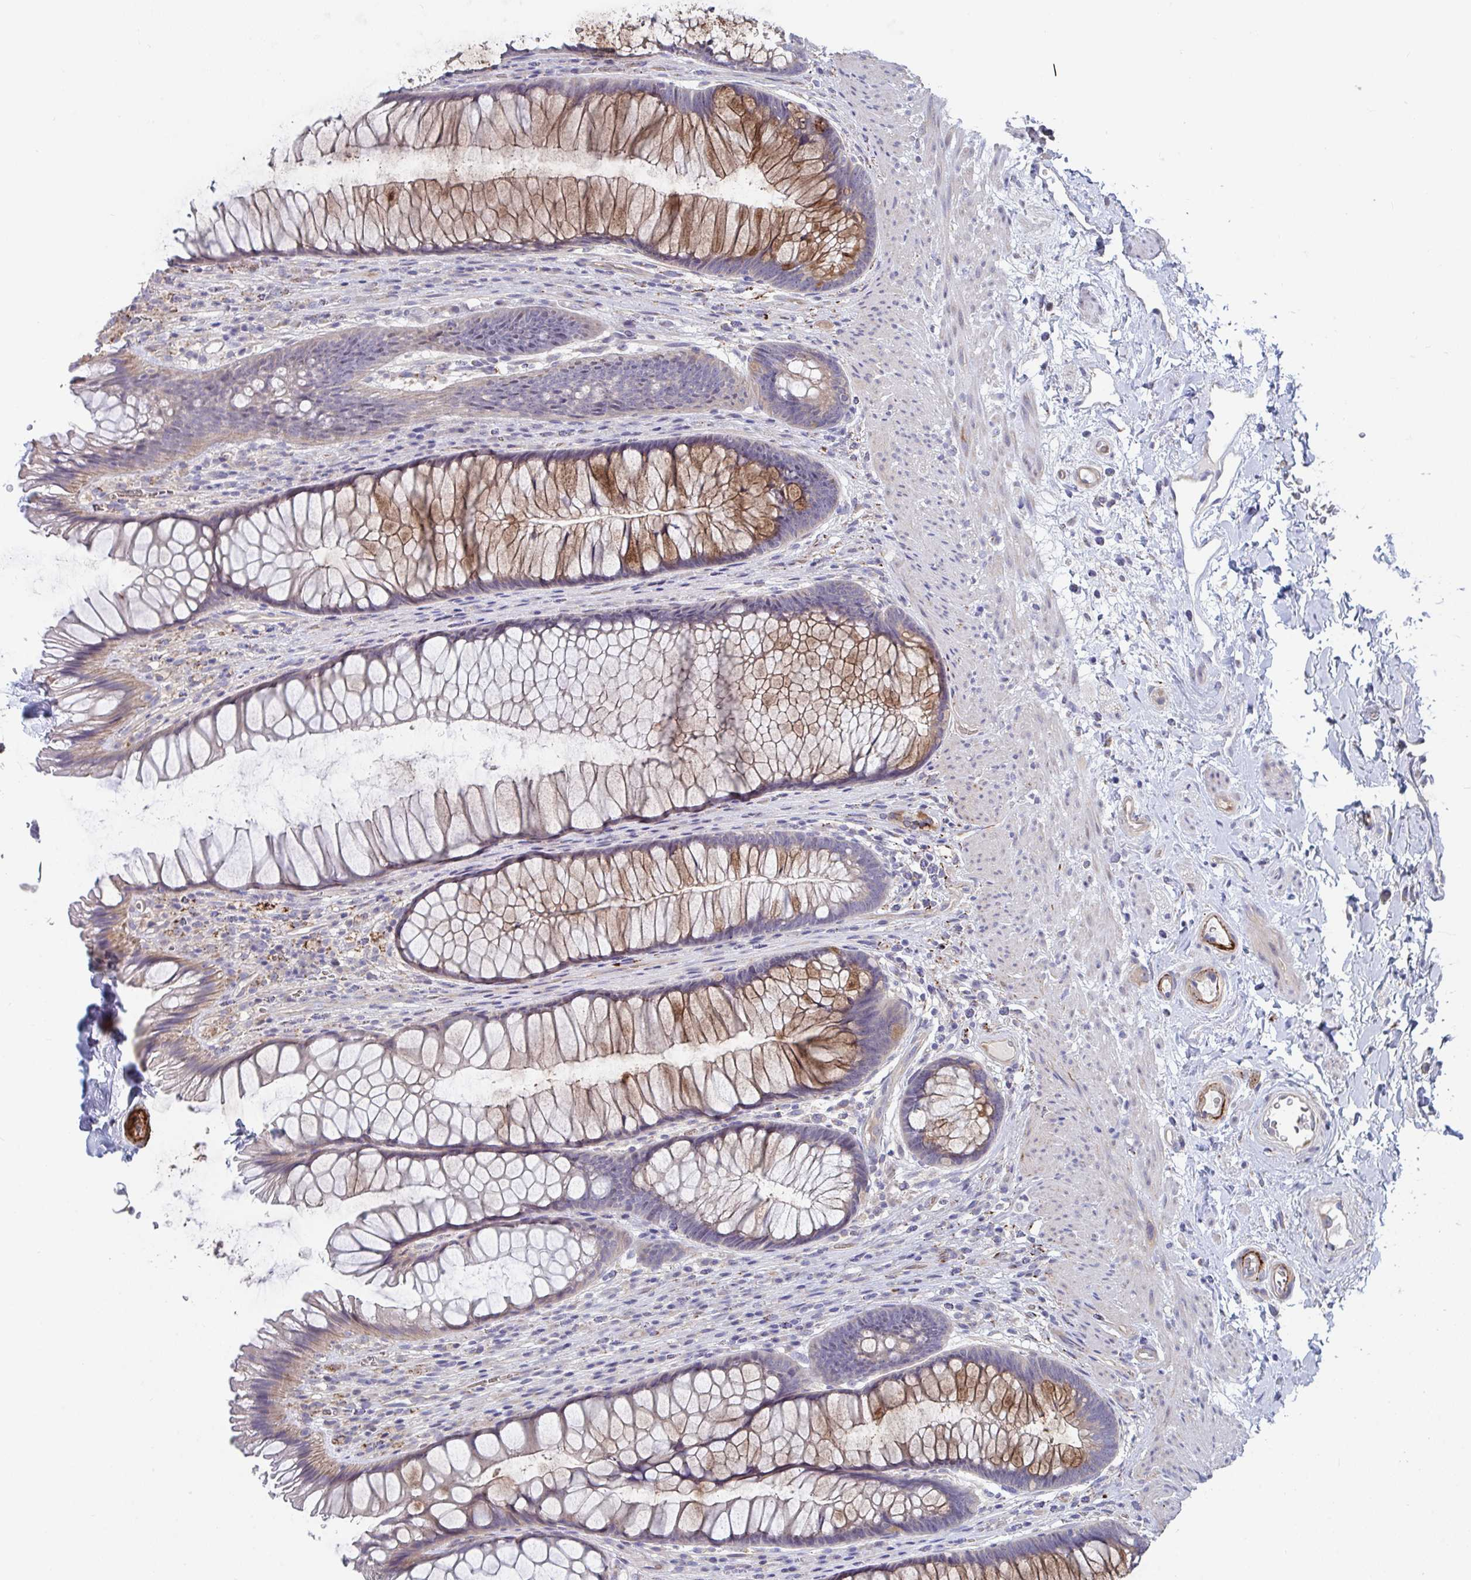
{"staining": {"intensity": "strong", "quantity": "25%-75%", "location": "cytoplasmic/membranous"}, "tissue": "rectum", "cell_type": "Glandular cells", "image_type": "normal", "snomed": [{"axis": "morphology", "description": "Normal tissue, NOS"}, {"axis": "topography", "description": "Rectum"}], "caption": "Strong cytoplasmic/membranous protein staining is seen in about 25%-75% of glandular cells in rectum. (DAB IHC, brown staining for protein, blue staining for nuclei).", "gene": "FAM156A", "patient": {"sex": "male", "age": 53}}